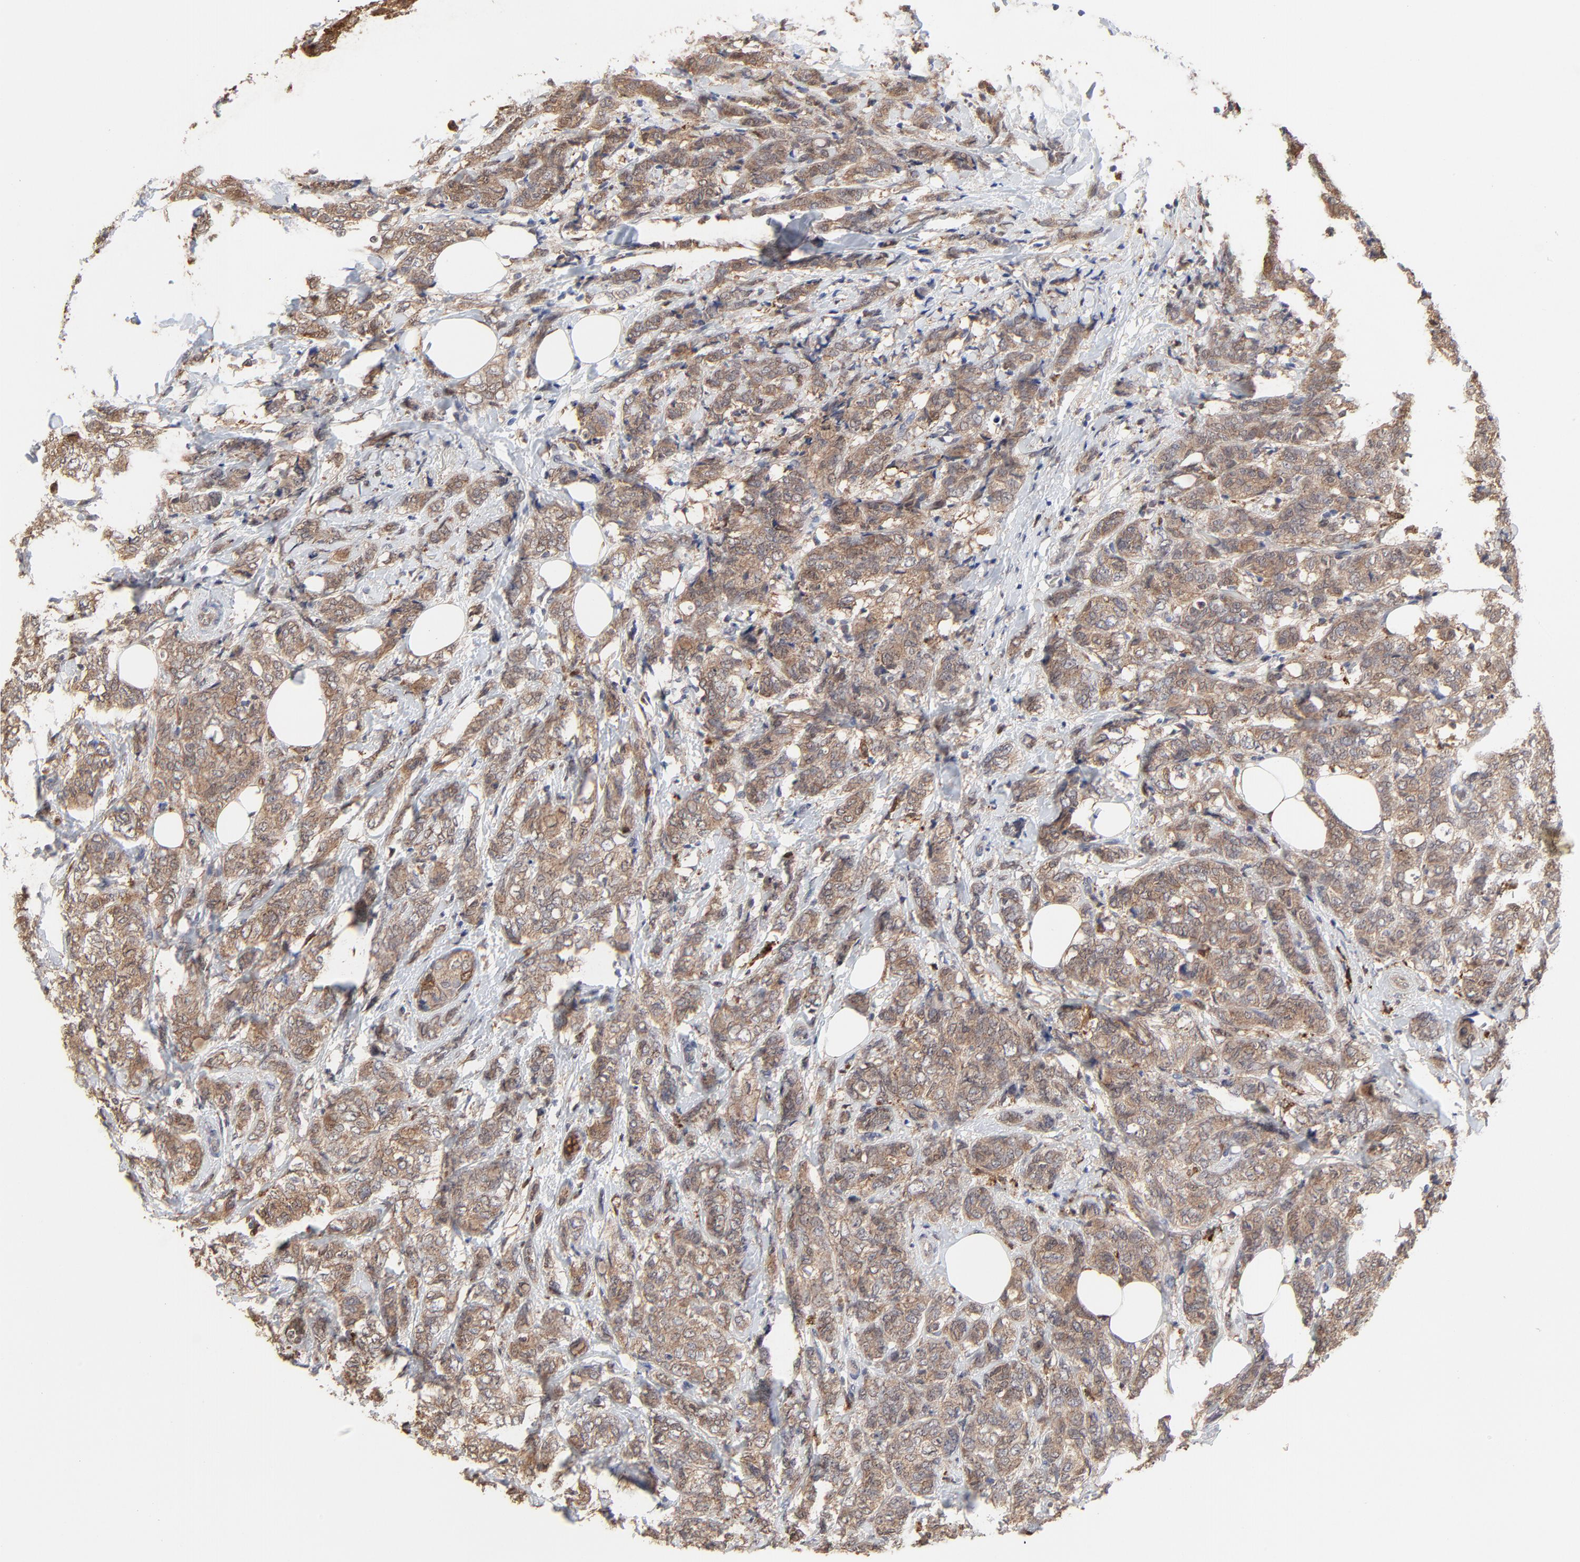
{"staining": {"intensity": "moderate", "quantity": ">75%", "location": "cytoplasmic/membranous"}, "tissue": "breast cancer", "cell_type": "Tumor cells", "image_type": "cancer", "snomed": [{"axis": "morphology", "description": "Lobular carcinoma"}, {"axis": "topography", "description": "Breast"}], "caption": "An image of breast cancer (lobular carcinoma) stained for a protein exhibits moderate cytoplasmic/membranous brown staining in tumor cells.", "gene": "LGALS3", "patient": {"sex": "female", "age": 60}}